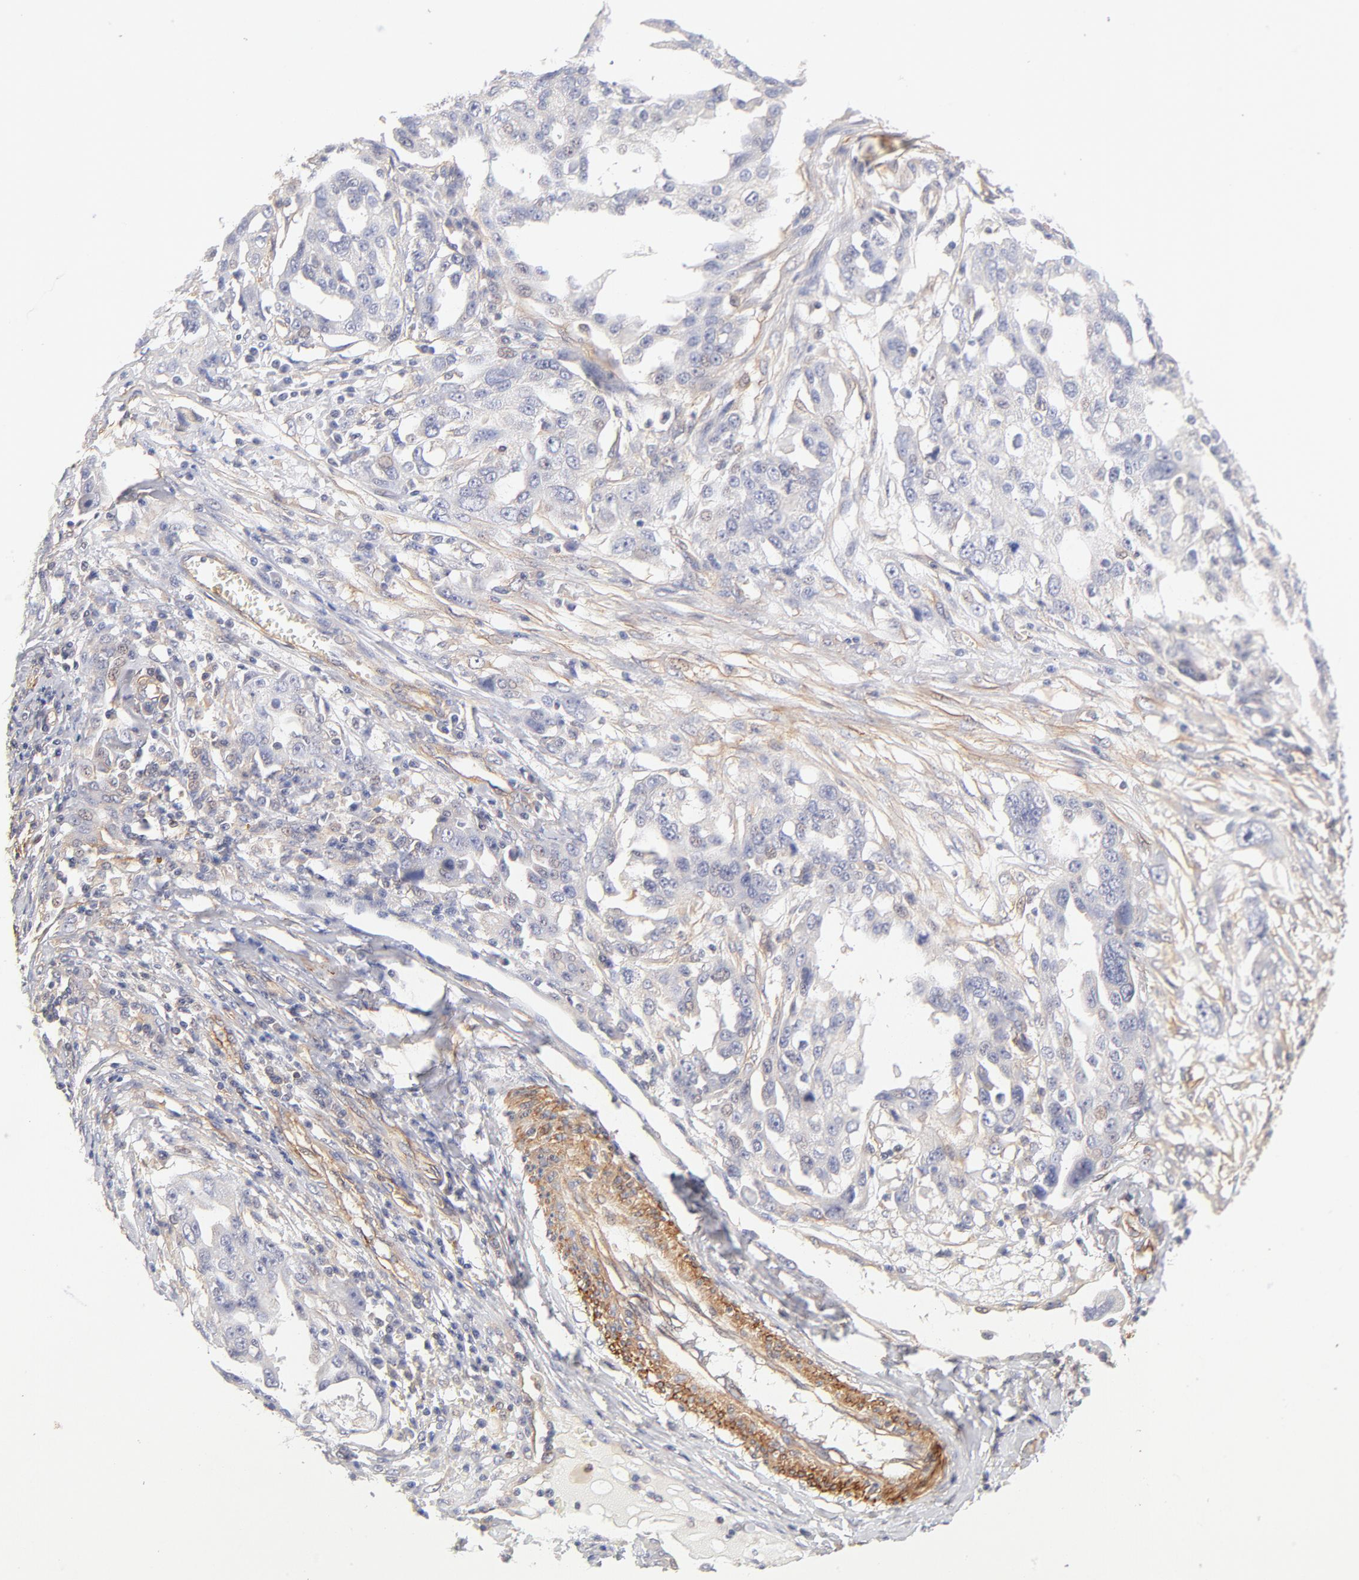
{"staining": {"intensity": "negative", "quantity": "none", "location": "none"}, "tissue": "ovarian cancer", "cell_type": "Tumor cells", "image_type": "cancer", "snomed": [{"axis": "morphology", "description": "Carcinoma, endometroid"}, {"axis": "topography", "description": "Ovary"}], "caption": "Tumor cells show no significant expression in ovarian cancer (endometroid carcinoma).", "gene": "LDLRAP1", "patient": {"sex": "female", "age": 75}}